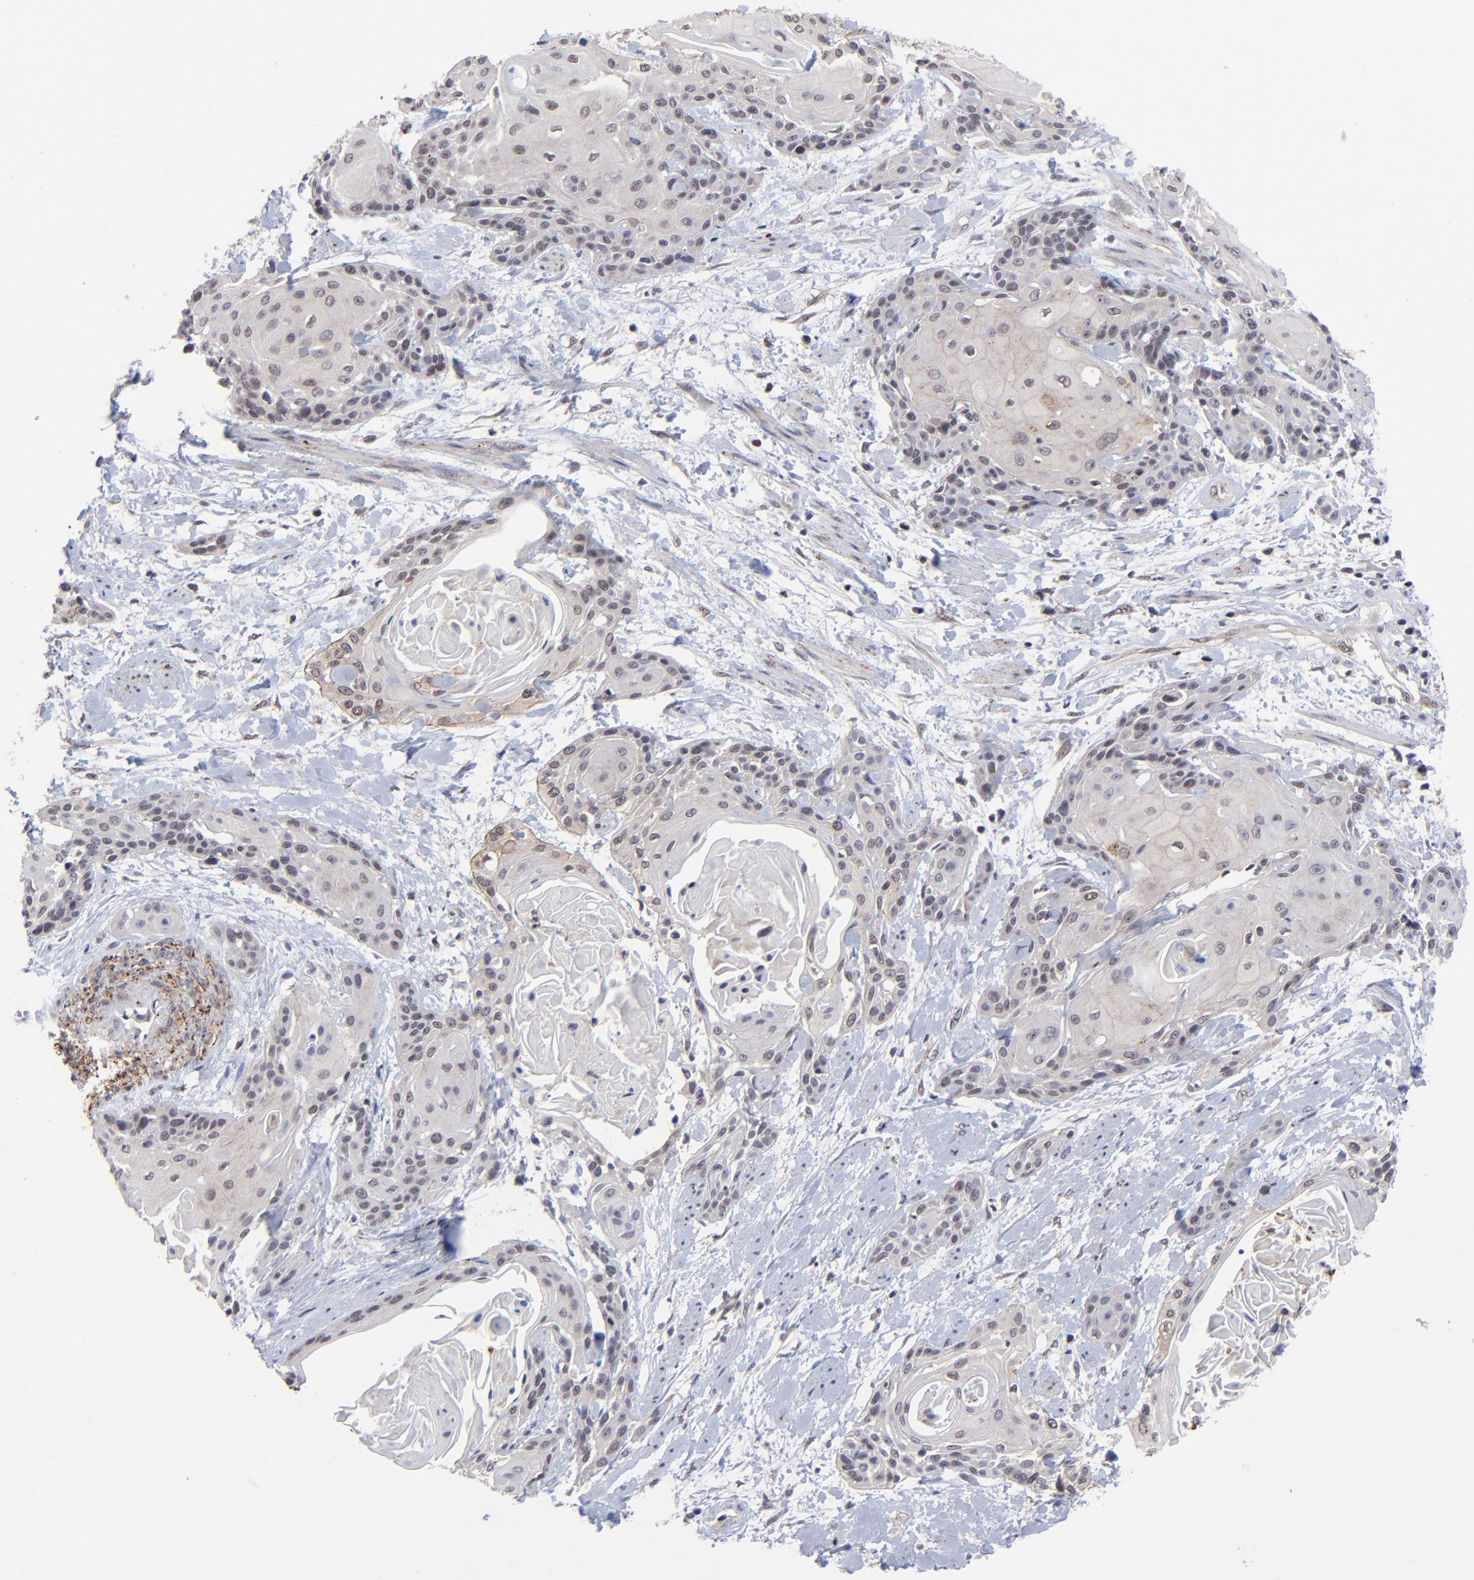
{"staining": {"intensity": "weak", "quantity": "<25%", "location": "cytoplasmic/membranous"}, "tissue": "cervical cancer", "cell_type": "Tumor cells", "image_type": "cancer", "snomed": [{"axis": "morphology", "description": "Squamous cell carcinoma, NOS"}, {"axis": "topography", "description": "Cervix"}], "caption": "Immunohistochemistry (IHC) histopathology image of neoplastic tissue: cervical squamous cell carcinoma stained with DAB (3,3'-diaminobenzidine) displays no significant protein staining in tumor cells. The staining was performed using DAB to visualize the protein expression in brown, while the nuclei were stained in blue with hematoxylin (Magnification: 20x).", "gene": "ZNF419", "patient": {"sex": "female", "age": 57}}